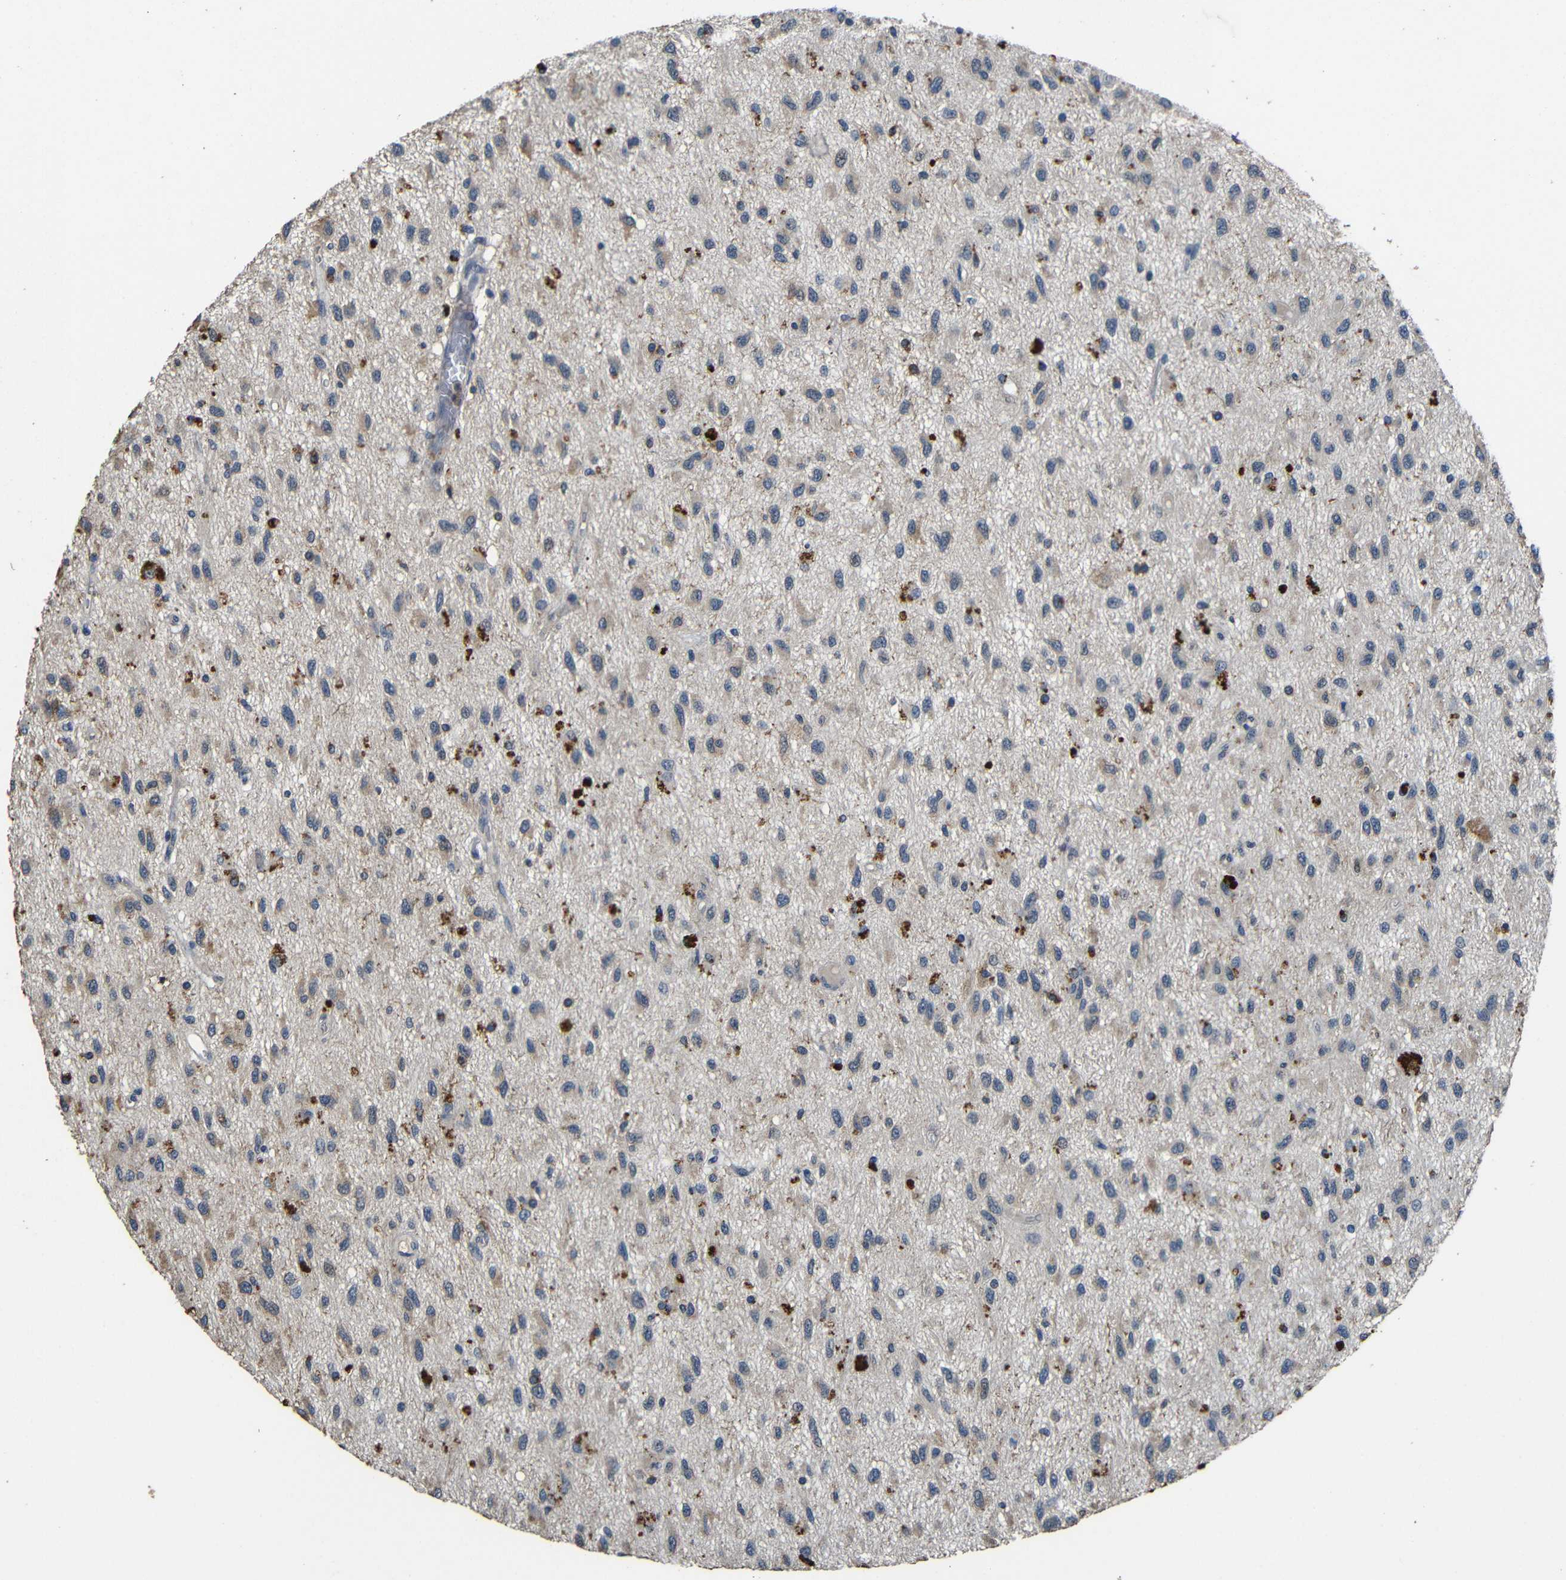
{"staining": {"intensity": "weak", "quantity": "25%-75%", "location": "cytoplasmic/membranous"}, "tissue": "glioma", "cell_type": "Tumor cells", "image_type": "cancer", "snomed": [{"axis": "morphology", "description": "Glioma, malignant, Low grade"}, {"axis": "topography", "description": "Brain"}], "caption": "Malignant low-grade glioma stained with a protein marker shows weak staining in tumor cells.", "gene": "C6orf89", "patient": {"sex": "male", "age": 77}}